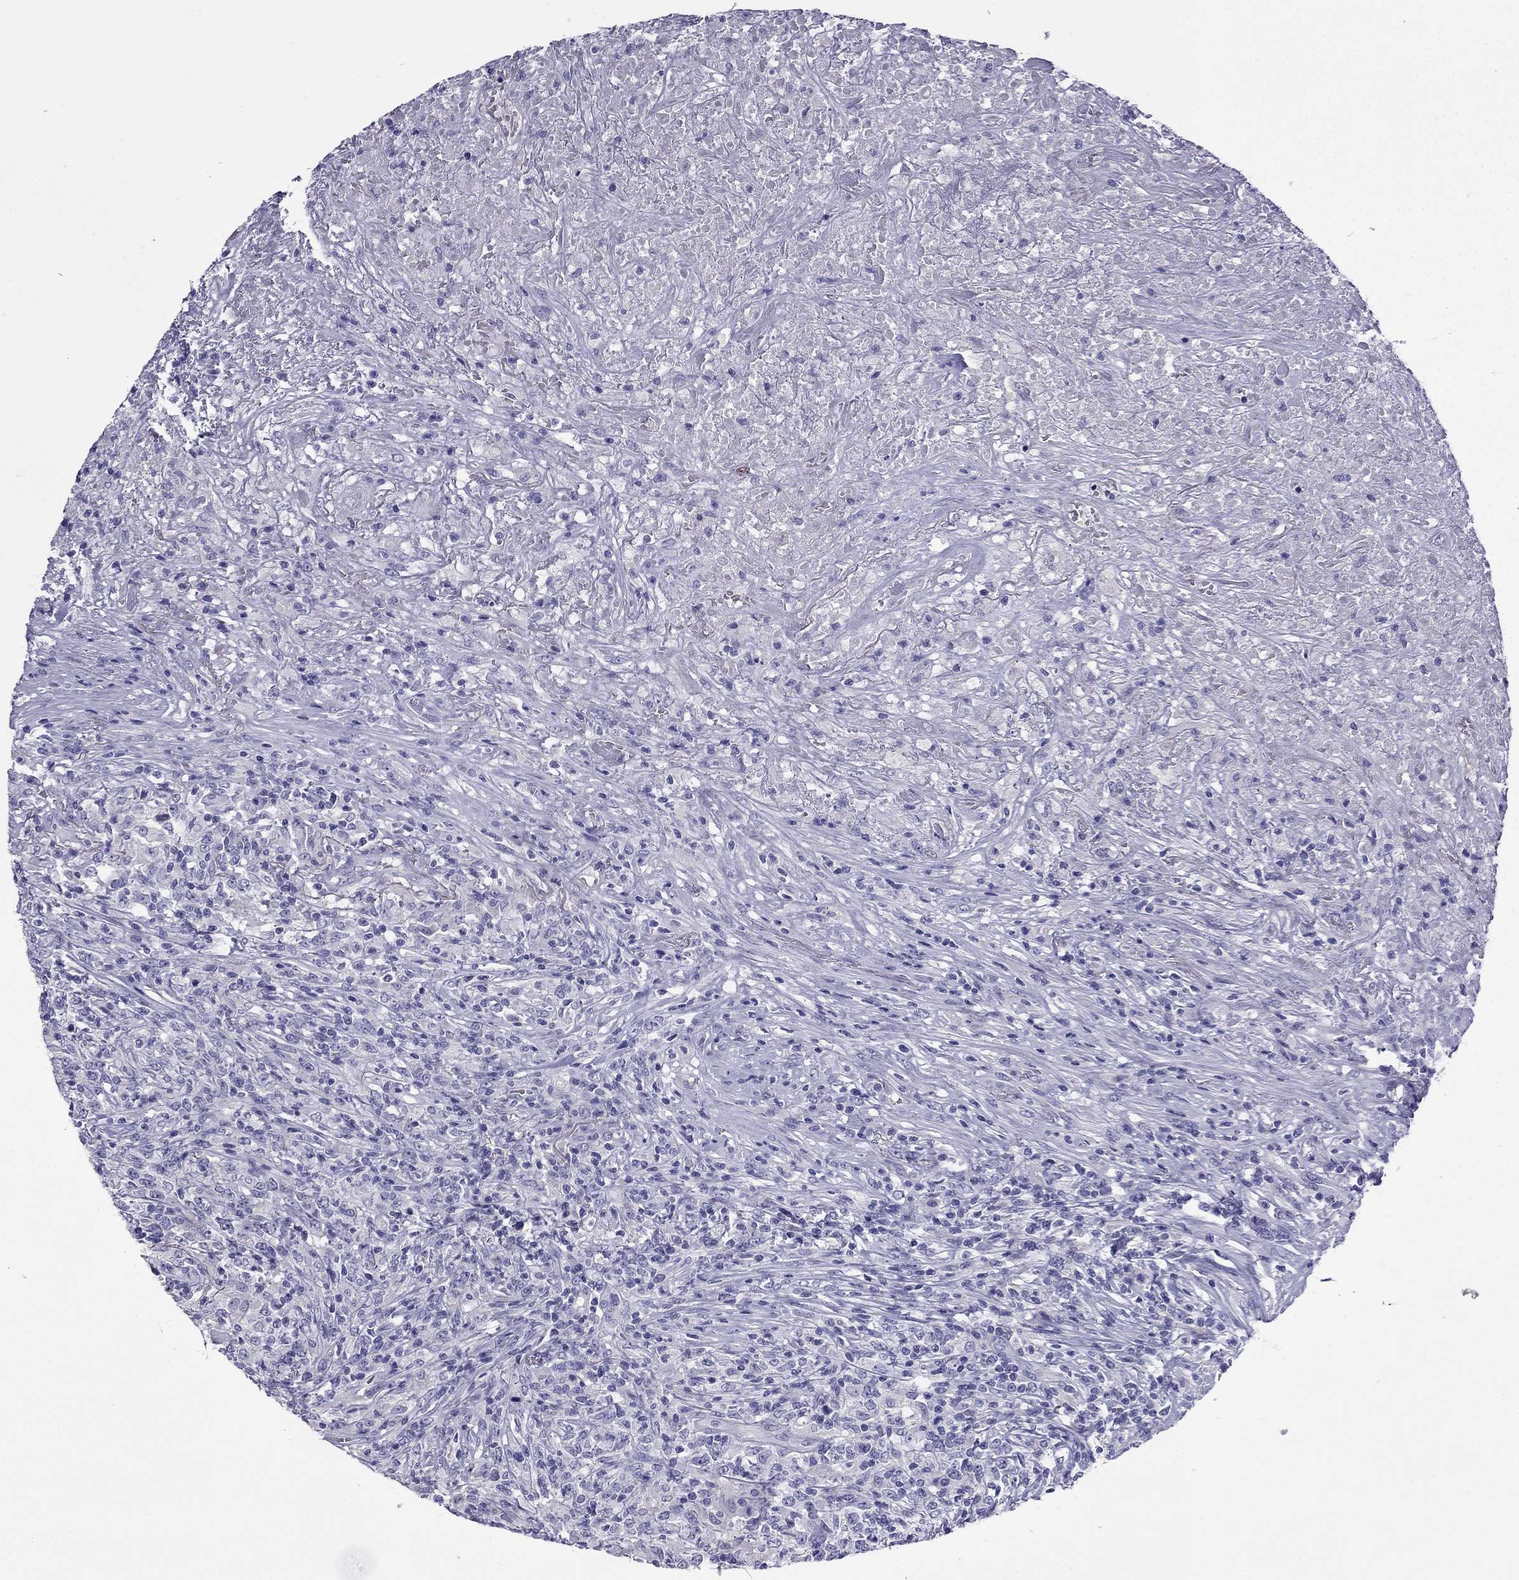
{"staining": {"intensity": "negative", "quantity": "none", "location": "none"}, "tissue": "lymphoma", "cell_type": "Tumor cells", "image_type": "cancer", "snomed": [{"axis": "morphology", "description": "Malignant lymphoma, non-Hodgkin's type, High grade"}, {"axis": "topography", "description": "Lung"}], "caption": "This is an IHC micrograph of high-grade malignant lymphoma, non-Hodgkin's type. There is no staining in tumor cells.", "gene": "NPTX1", "patient": {"sex": "male", "age": 79}}